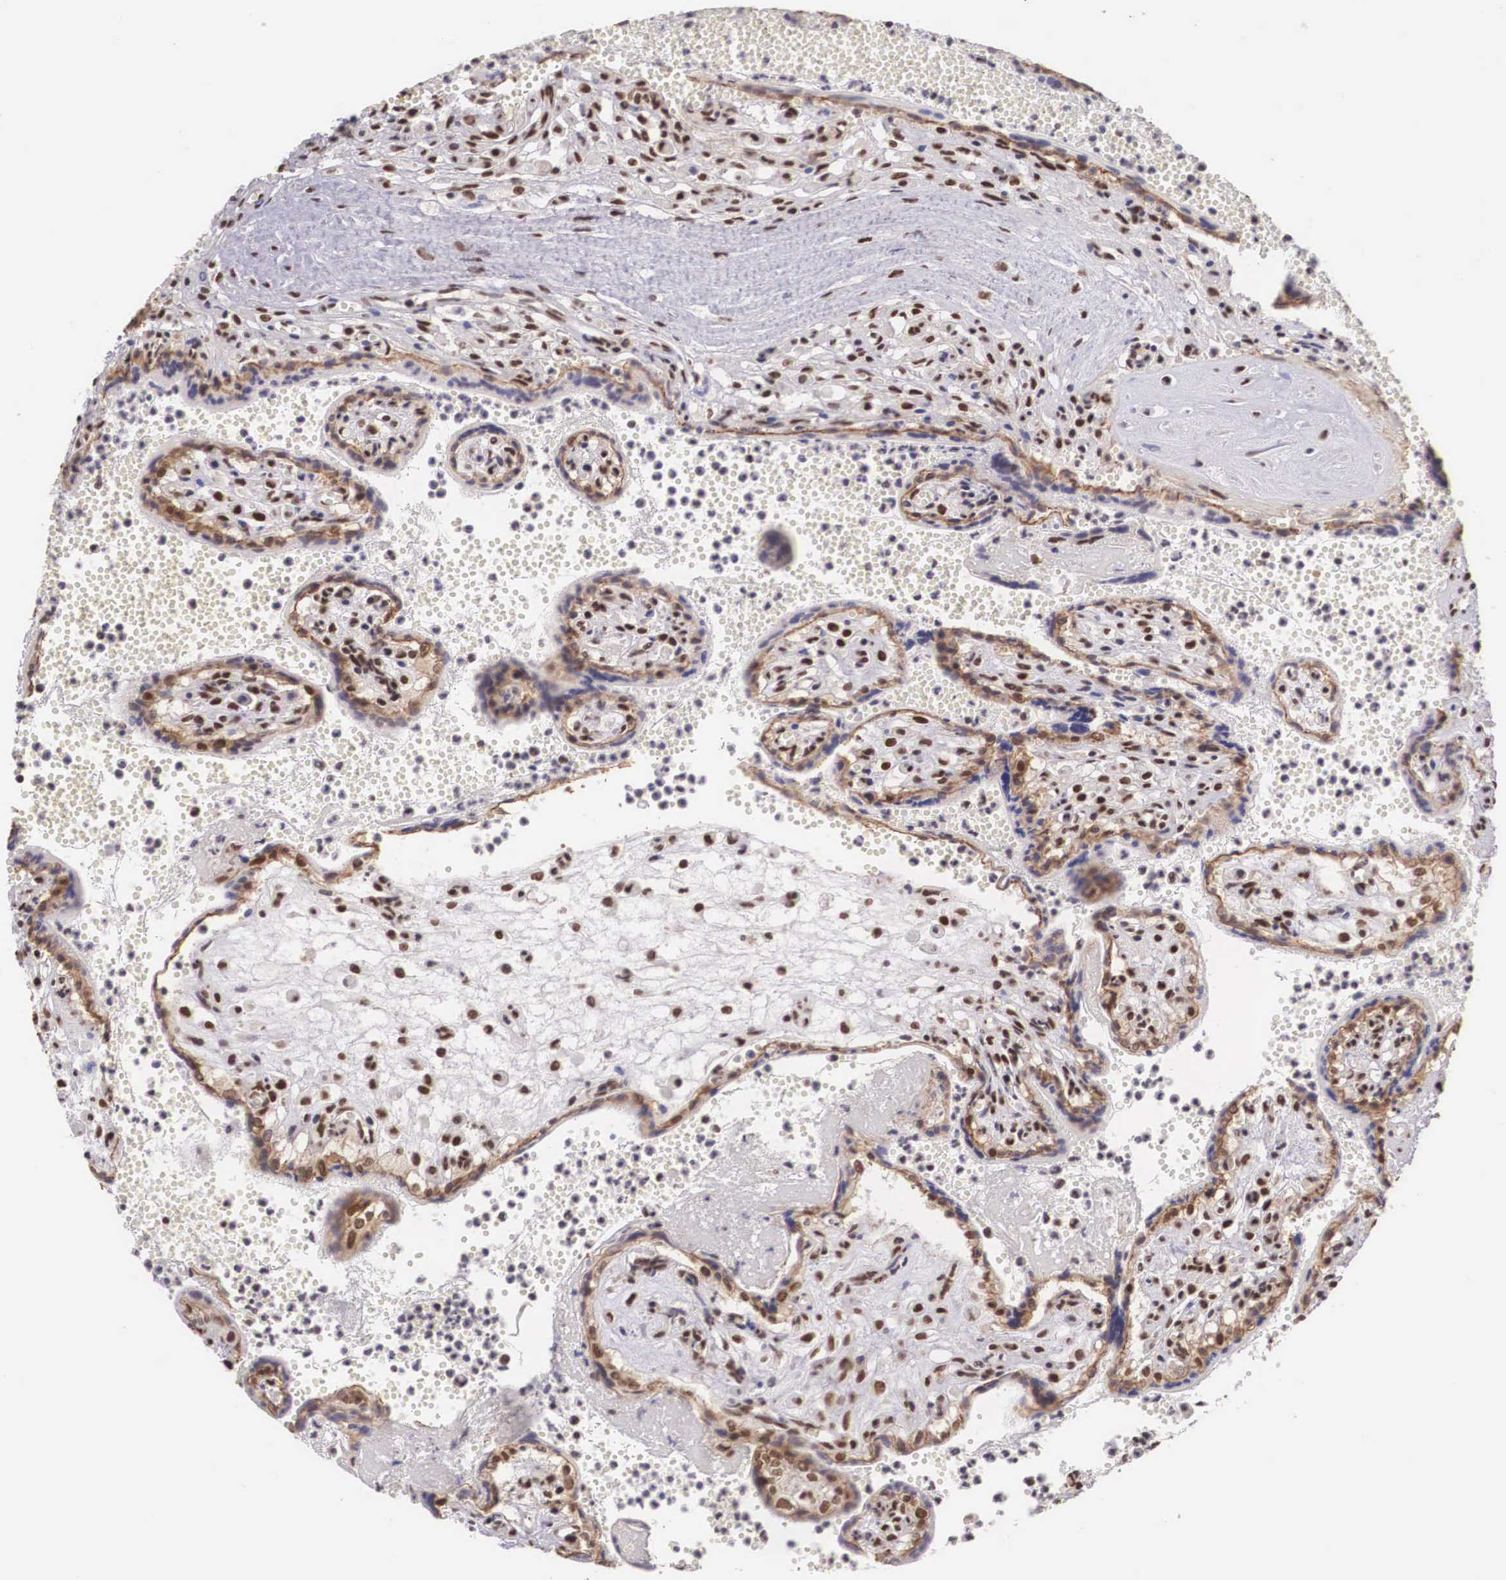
{"staining": {"intensity": "strong", "quantity": ">75%", "location": "cytoplasmic/membranous,nuclear"}, "tissue": "placenta", "cell_type": "Decidual cells", "image_type": "normal", "snomed": [{"axis": "morphology", "description": "Normal tissue, NOS"}, {"axis": "topography", "description": "Placenta"}], "caption": "IHC image of benign human placenta stained for a protein (brown), which shows high levels of strong cytoplasmic/membranous,nuclear expression in about >75% of decidual cells.", "gene": "POLR2F", "patient": {"sex": "female", "age": 40}}